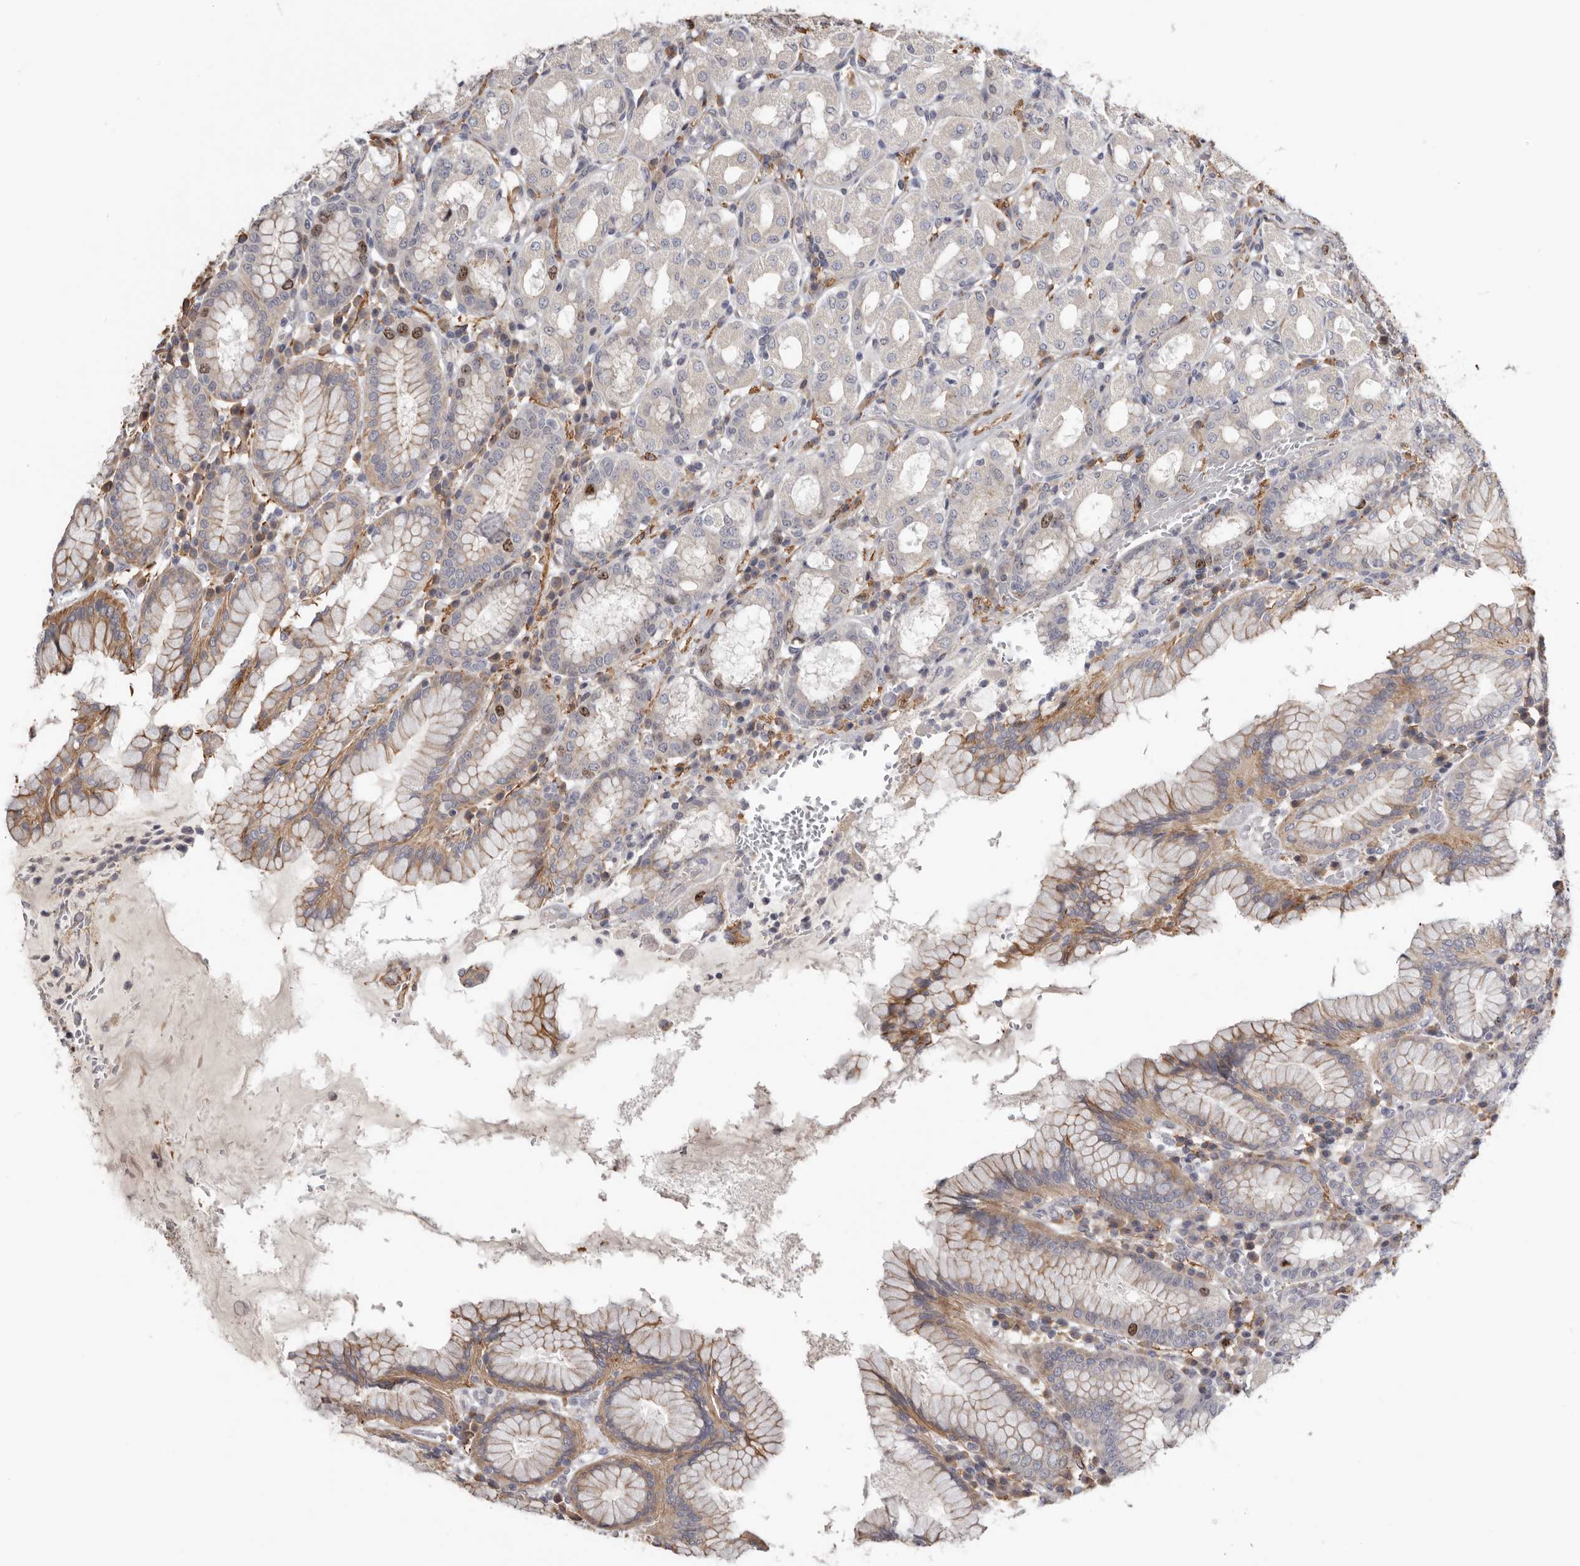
{"staining": {"intensity": "moderate", "quantity": "<25%", "location": "nuclear"}, "tissue": "stomach", "cell_type": "Glandular cells", "image_type": "normal", "snomed": [{"axis": "morphology", "description": "Normal tissue, NOS"}, {"axis": "topography", "description": "Stomach"}, {"axis": "topography", "description": "Stomach, lower"}], "caption": "A brown stain shows moderate nuclear staining of a protein in glandular cells of unremarkable stomach.", "gene": "CDCA8", "patient": {"sex": "female", "age": 56}}